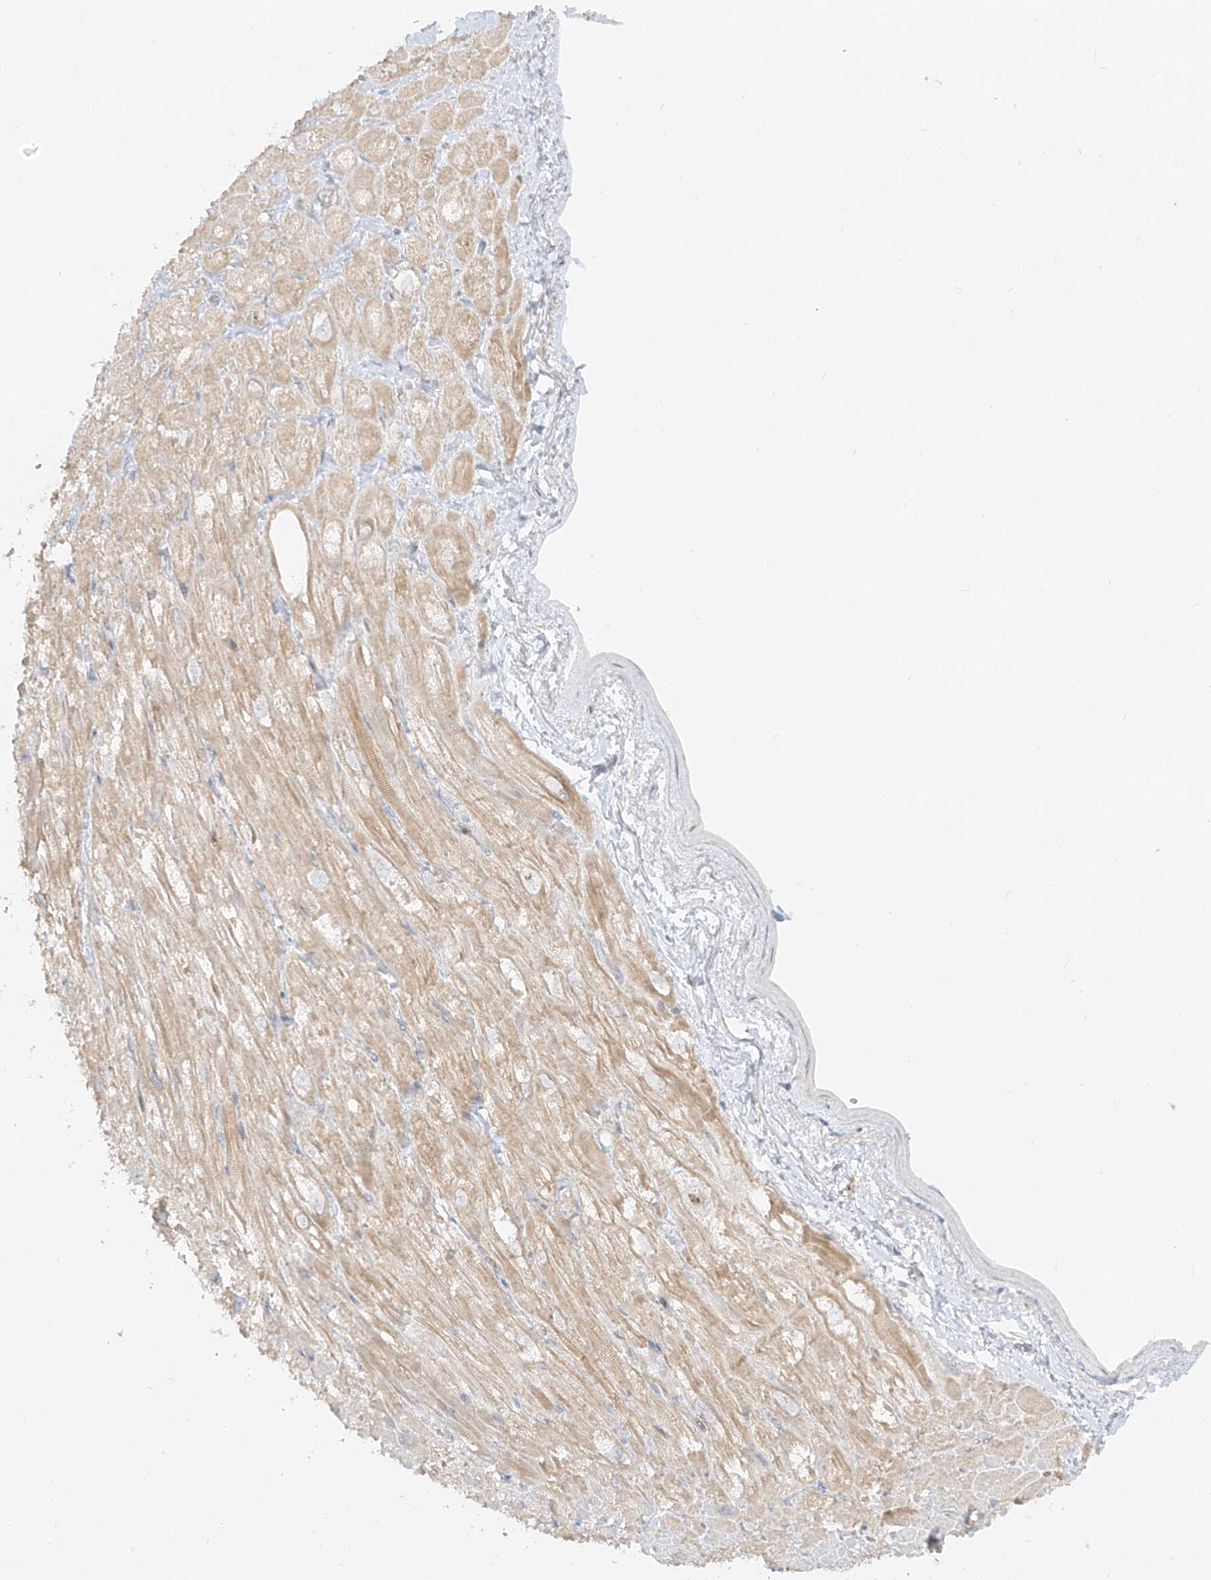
{"staining": {"intensity": "weak", "quantity": ">75%", "location": "cytoplasmic/membranous"}, "tissue": "heart muscle", "cell_type": "Cardiomyocytes", "image_type": "normal", "snomed": [{"axis": "morphology", "description": "Normal tissue, NOS"}, {"axis": "topography", "description": "Heart"}], "caption": "Protein positivity by immunohistochemistry demonstrates weak cytoplasmic/membranous staining in approximately >75% of cardiomyocytes in normal heart muscle. Using DAB (3,3'-diaminobenzidine) (brown) and hematoxylin (blue) stains, captured at high magnification using brightfield microscopy.", "gene": "LIPT1", "patient": {"sex": "male", "age": 50}}